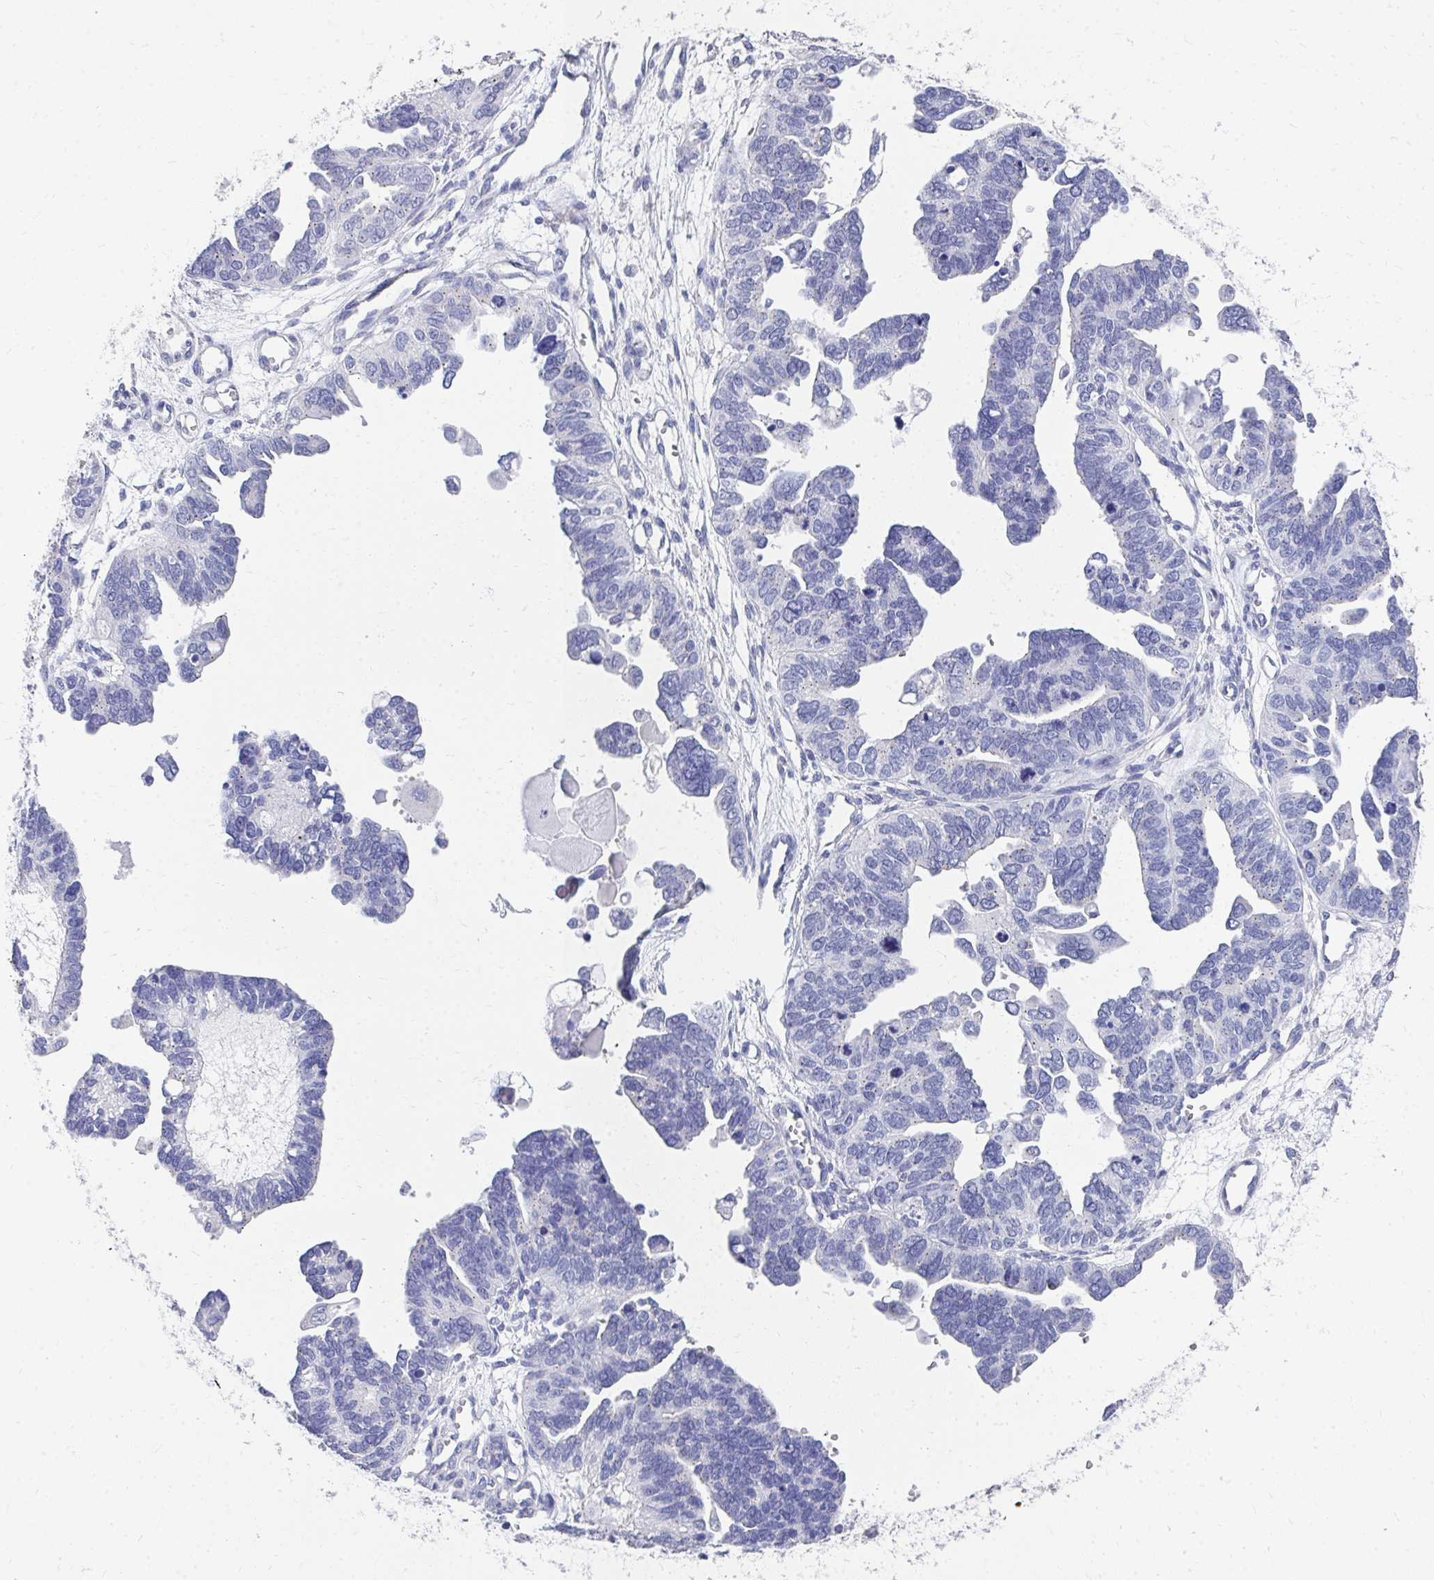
{"staining": {"intensity": "negative", "quantity": "none", "location": "none"}, "tissue": "ovarian cancer", "cell_type": "Tumor cells", "image_type": "cancer", "snomed": [{"axis": "morphology", "description": "Cystadenocarcinoma, serous, NOS"}, {"axis": "topography", "description": "Ovary"}], "caption": "The IHC photomicrograph has no significant positivity in tumor cells of ovarian cancer tissue. (DAB immunohistochemistry, high magnification).", "gene": "TMPRSS2", "patient": {"sex": "female", "age": 51}}